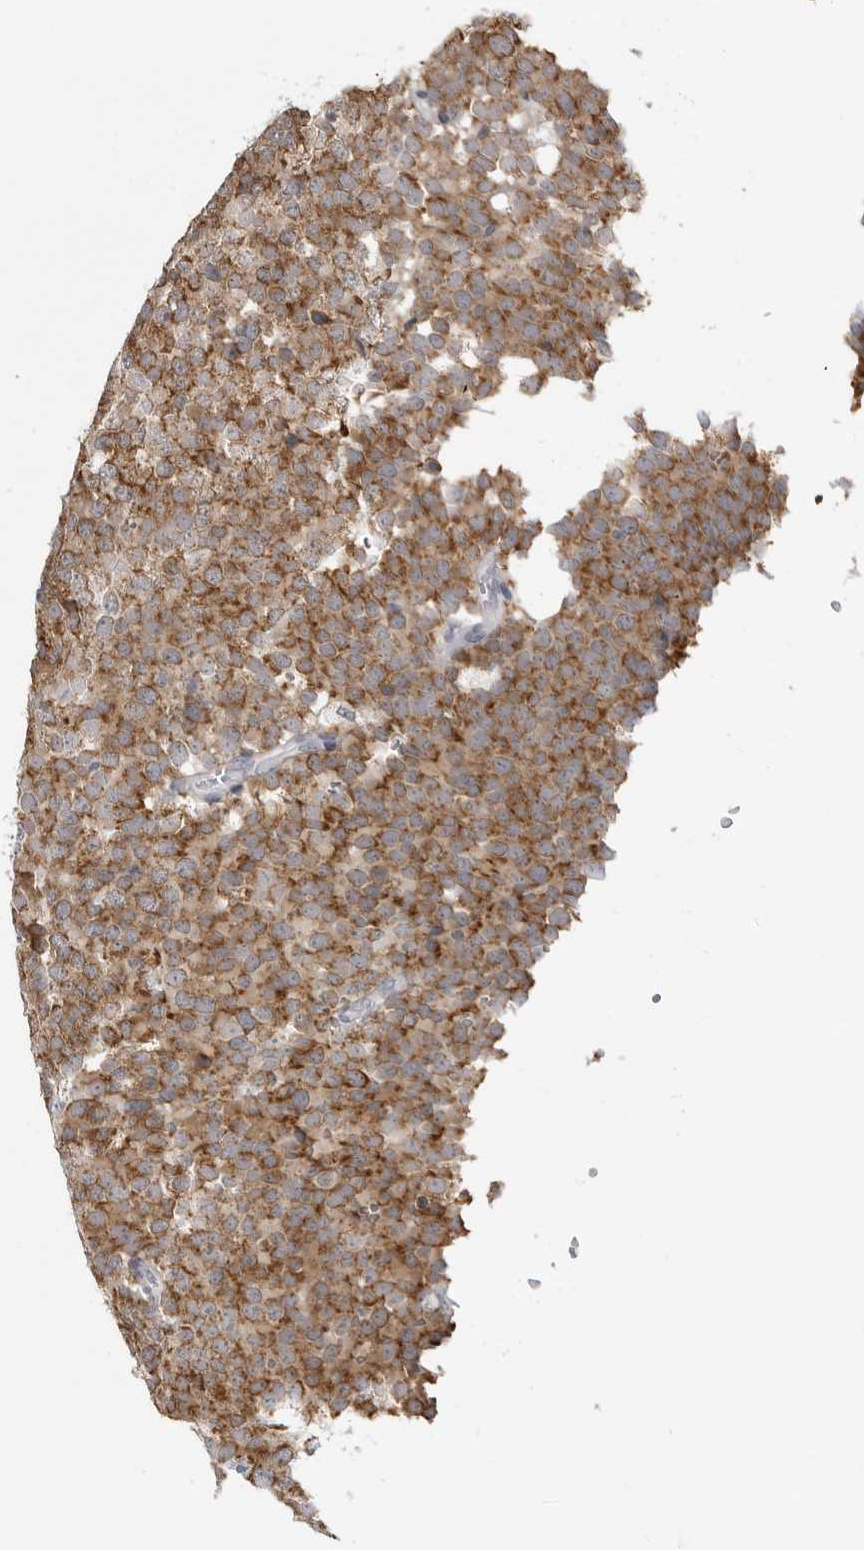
{"staining": {"intensity": "moderate", "quantity": ">75%", "location": "cytoplasmic/membranous"}, "tissue": "testis cancer", "cell_type": "Tumor cells", "image_type": "cancer", "snomed": [{"axis": "morphology", "description": "Seminoma, NOS"}, {"axis": "topography", "description": "Testis"}], "caption": "Testis seminoma stained with a brown dye shows moderate cytoplasmic/membranous positive staining in approximately >75% of tumor cells.", "gene": "FH", "patient": {"sex": "male", "age": 71}}